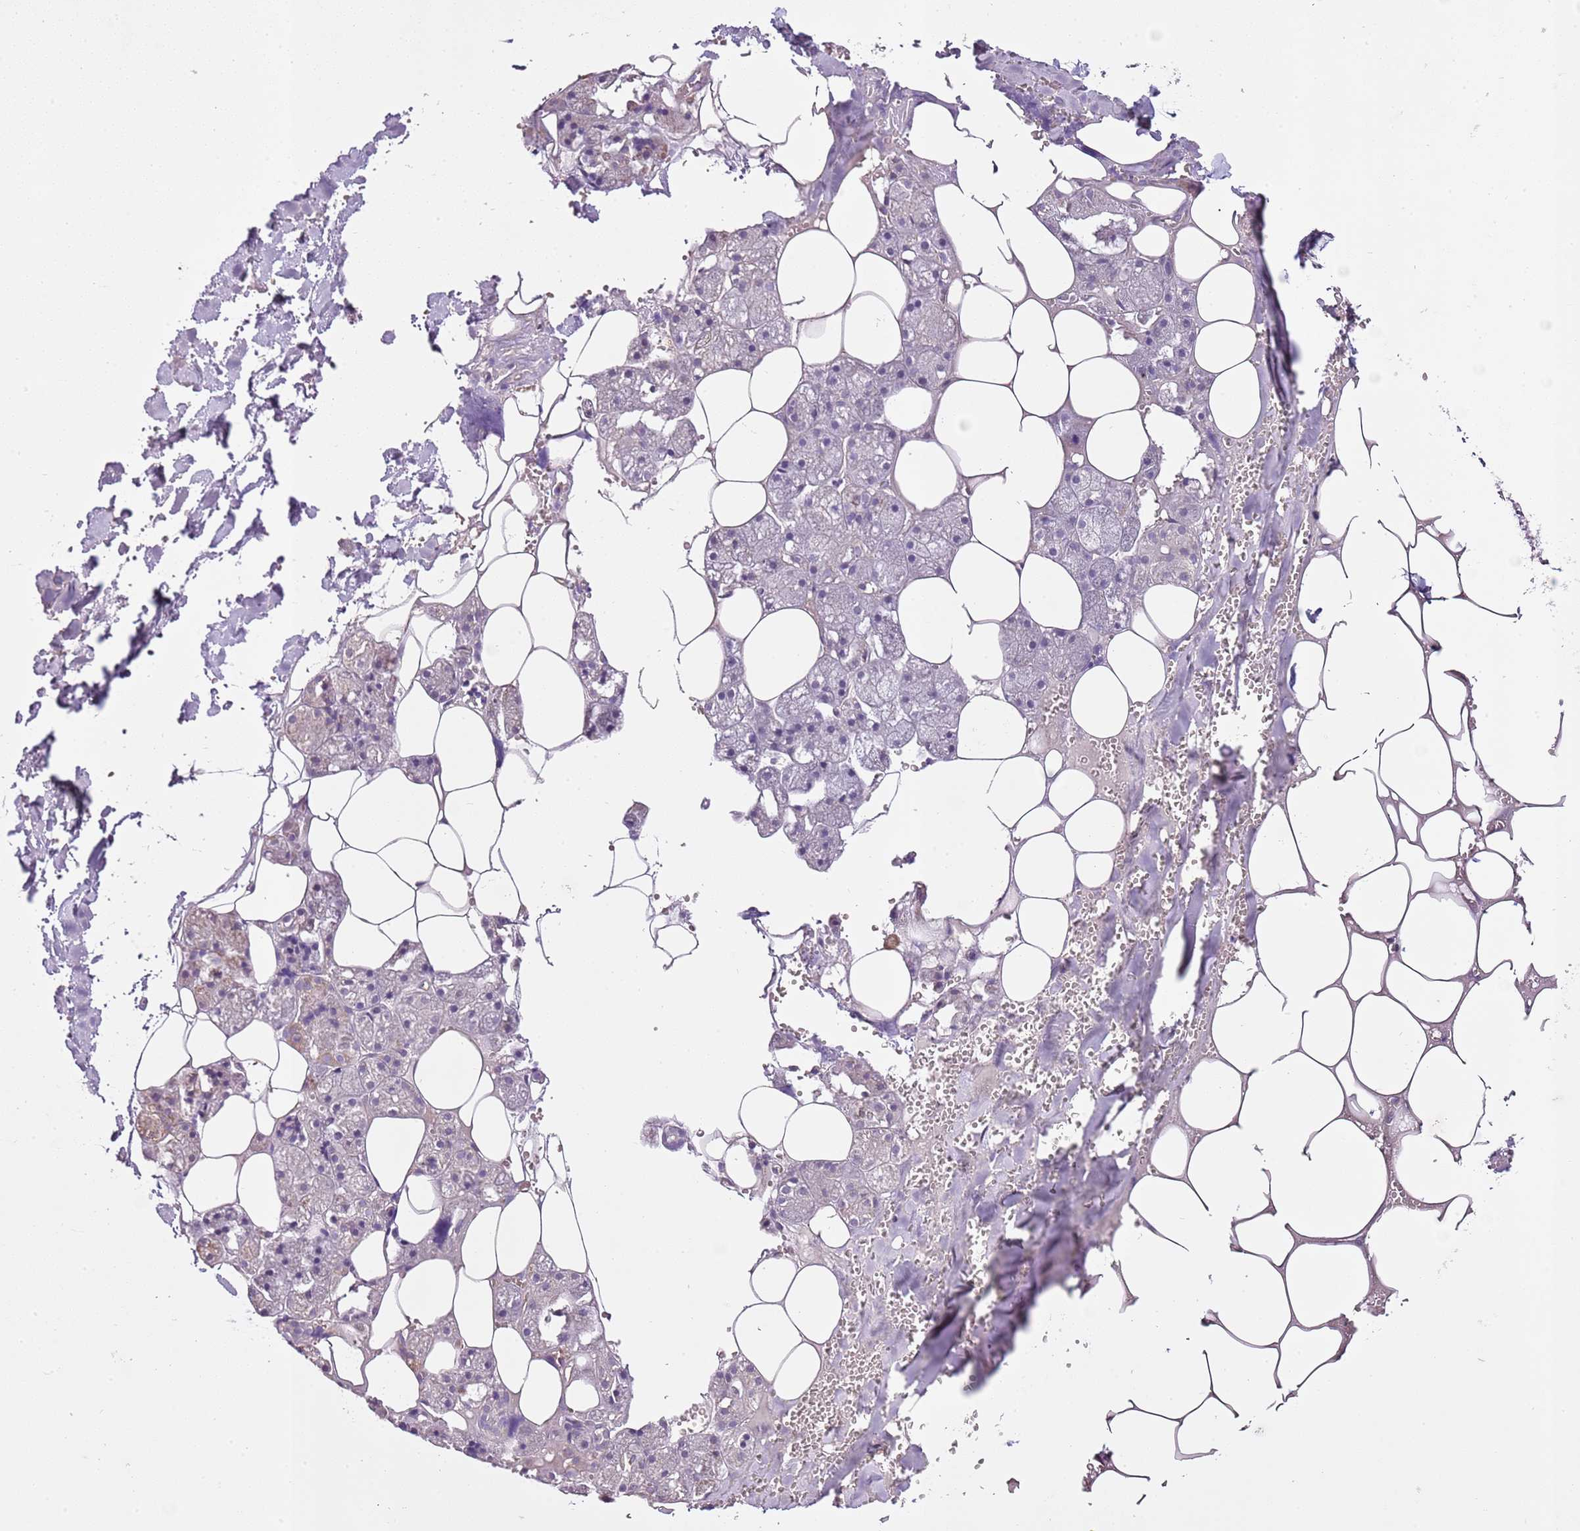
{"staining": {"intensity": "moderate", "quantity": "<25%", "location": "cytoplasmic/membranous"}, "tissue": "salivary gland", "cell_type": "Glandular cells", "image_type": "normal", "snomed": [{"axis": "morphology", "description": "Normal tissue, NOS"}, {"axis": "topography", "description": "Salivary gland"}], "caption": "Immunohistochemical staining of unremarkable human salivary gland exhibits low levels of moderate cytoplasmic/membranous staining in about <25% of glandular cells.", "gene": "CMKLR1", "patient": {"sex": "male", "age": 62}}